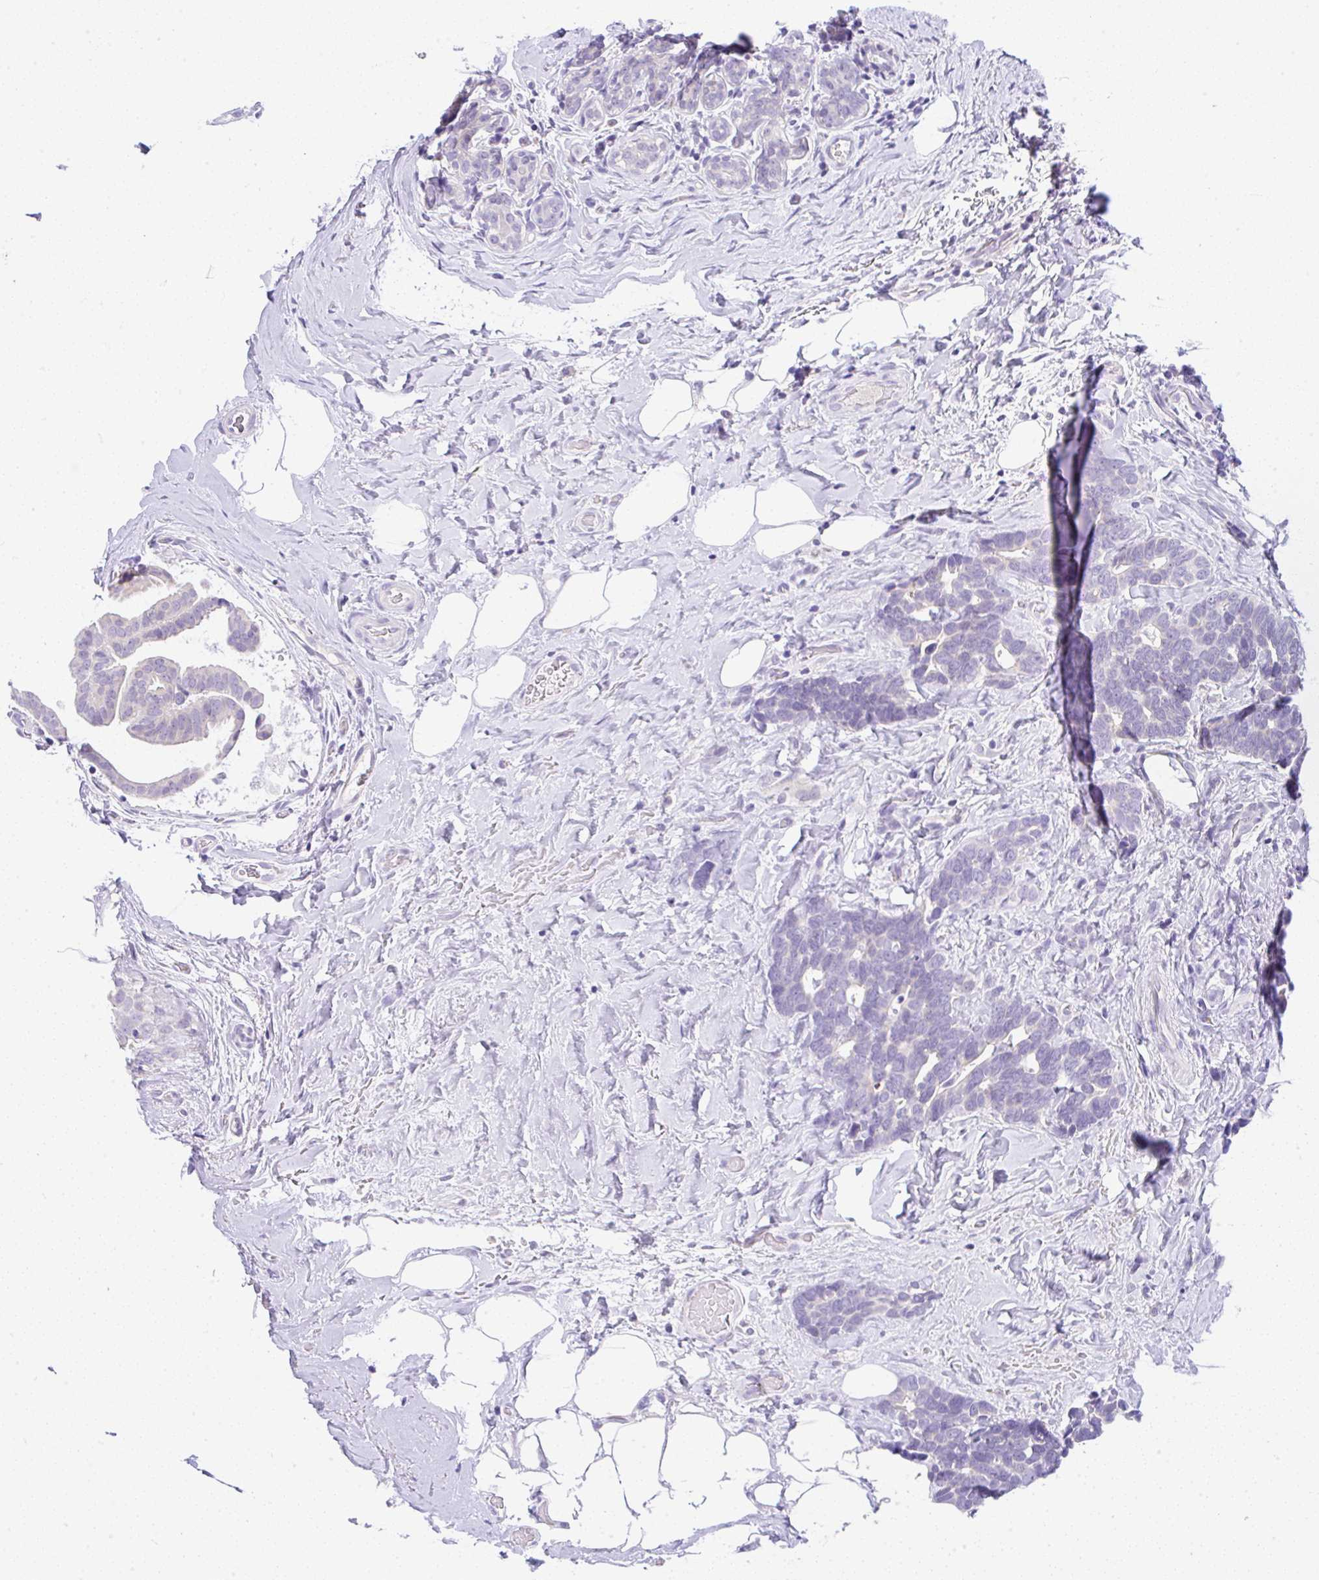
{"staining": {"intensity": "negative", "quantity": "none", "location": "none"}, "tissue": "breast cancer", "cell_type": "Tumor cells", "image_type": "cancer", "snomed": [{"axis": "morphology", "description": "Duct carcinoma"}, {"axis": "topography", "description": "Breast"}], "caption": "A micrograph of breast intraductal carcinoma stained for a protein shows no brown staining in tumor cells.", "gene": "SERPINE3", "patient": {"sex": "female", "age": 71}}